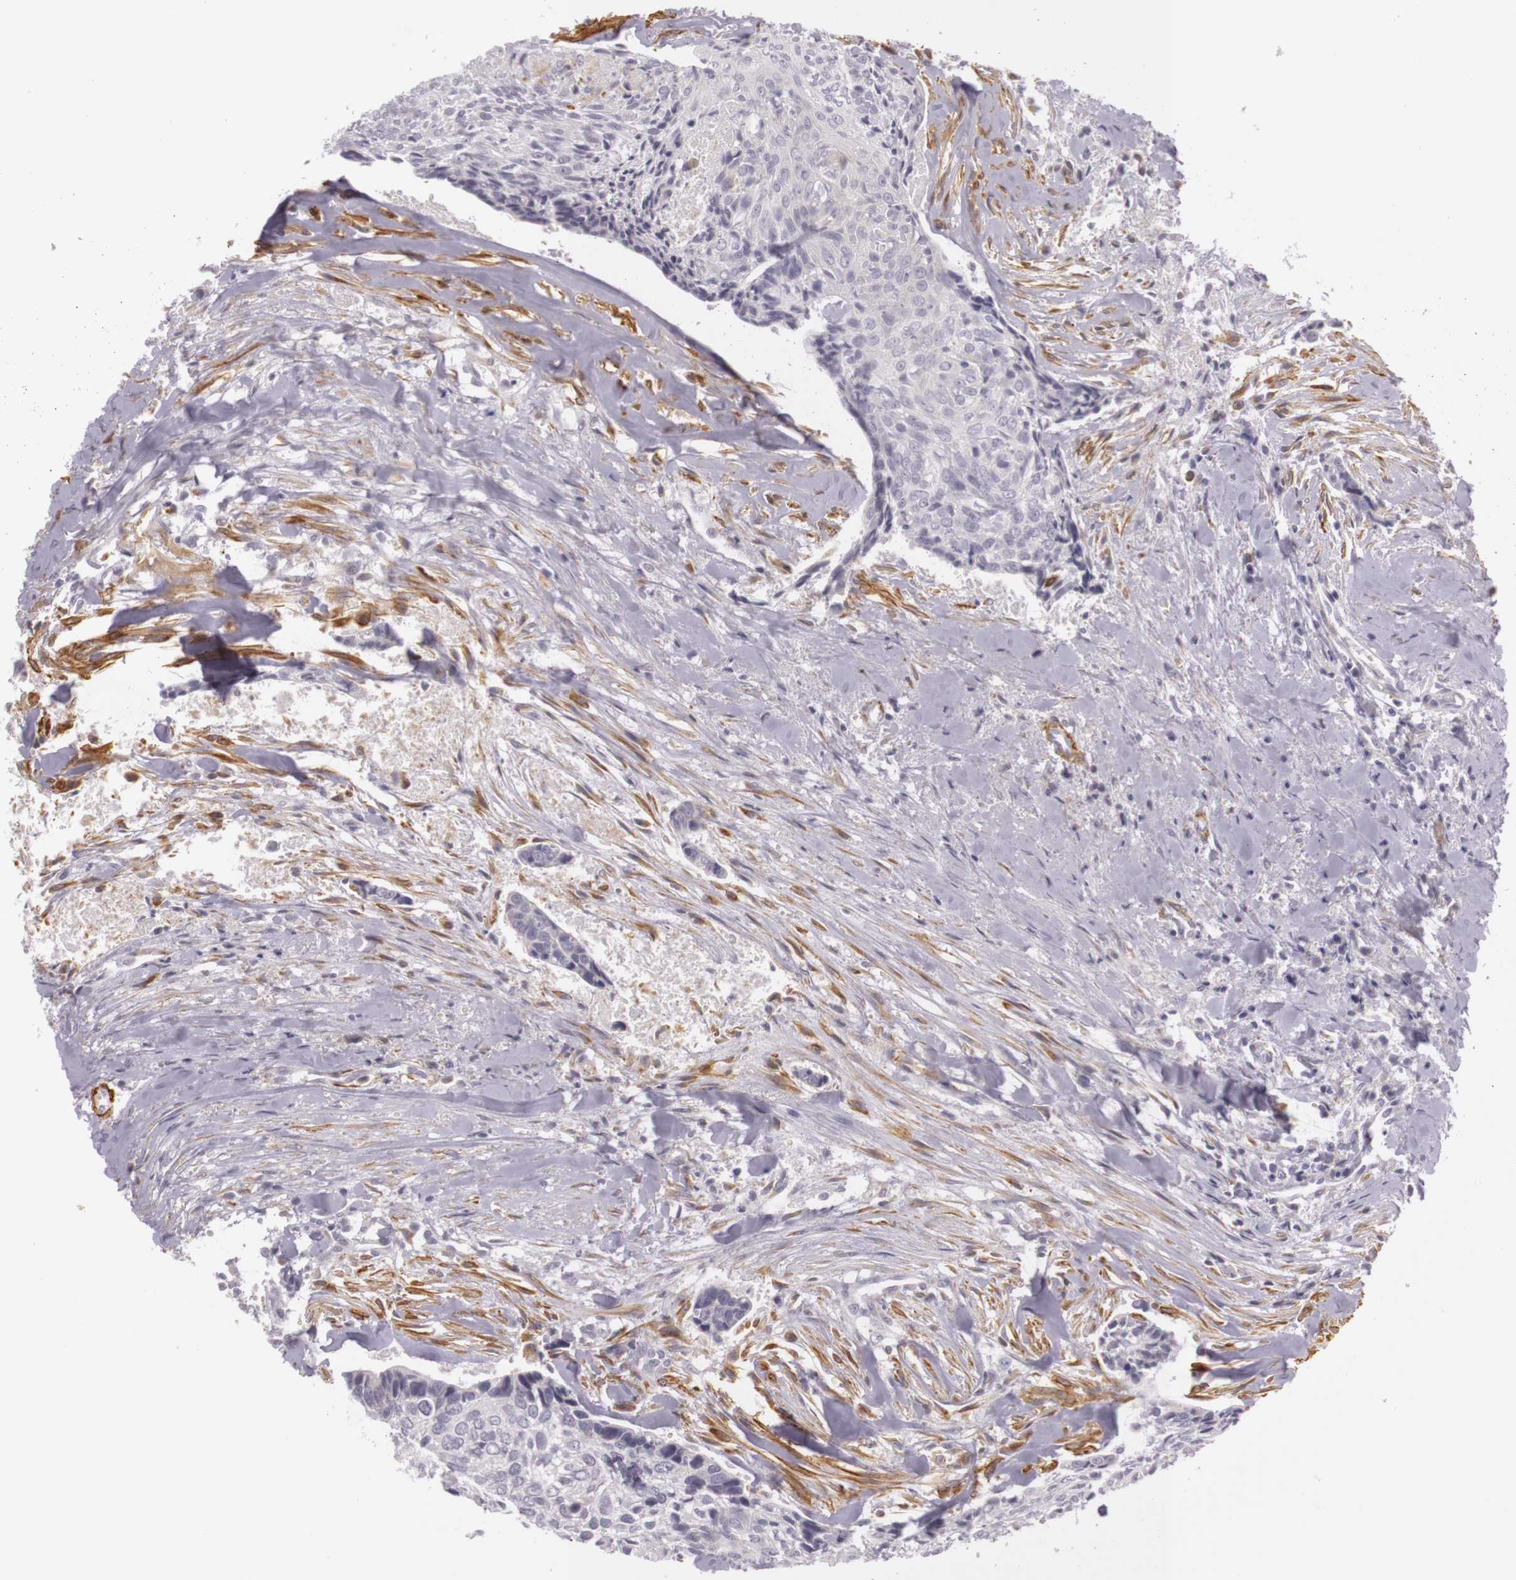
{"staining": {"intensity": "negative", "quantity": "none", "location": "none"}, "tissue": "head and neck cancer", "cell_type": "Tumor cells", "image_type": "cancer", "snomed": [{"axis": "morphology", "description": "Squamous cell carcinoma, NOS"}, {"axis": "topography", "description": "Salivary gland"}, {"axis": "topography", "description": "Head-Neck"}], "caption": "Tumor cells show no significant positivity in head and neck squamous cell carcinoma.", "gene": "CNTN2", "patient": {"sex": "male", "age": 70}}